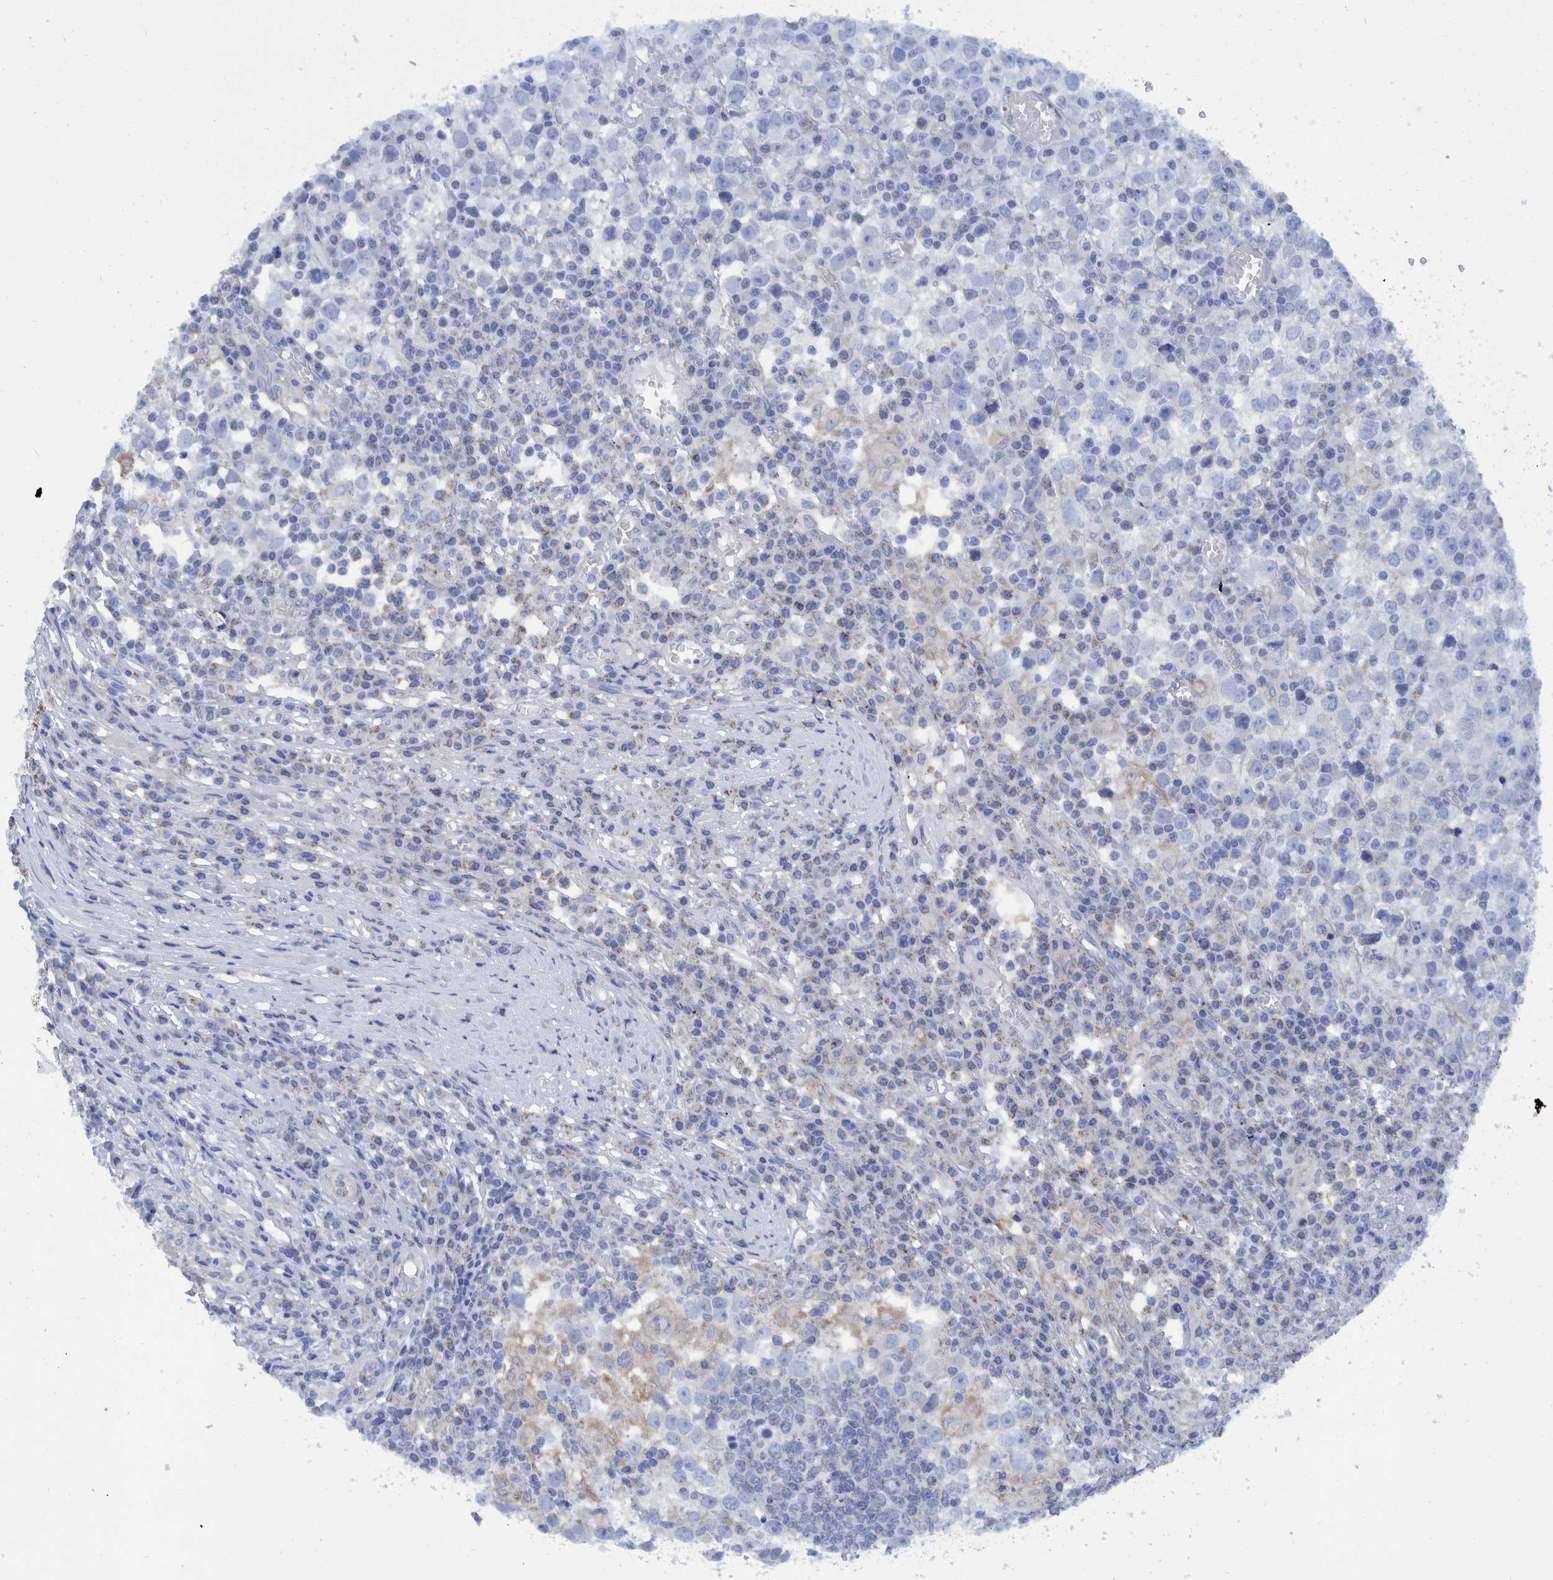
{"staining": {"intensity": "negative", "quantity": "none", "location": "none"}, "tissue": "testis cancer", "cell_type": "Tumor cells", "image_type": "cancer", "snomed": [{"axis": "morphology", "description": "Seminoma, NOS"}, {"axis": "topography", "description": "Testis"}], "caption": "This is a micrograph of IHC staining of testis seminoma, which shows no positivity in tumor cells. The staining was performed using DAB to visualize the protein expression in brown, while the nuclei were stained in blue with hematoxylin (Magnification: 20x).", "gene": "BZW2", "patient": {"sex": "male", "age": 65}}